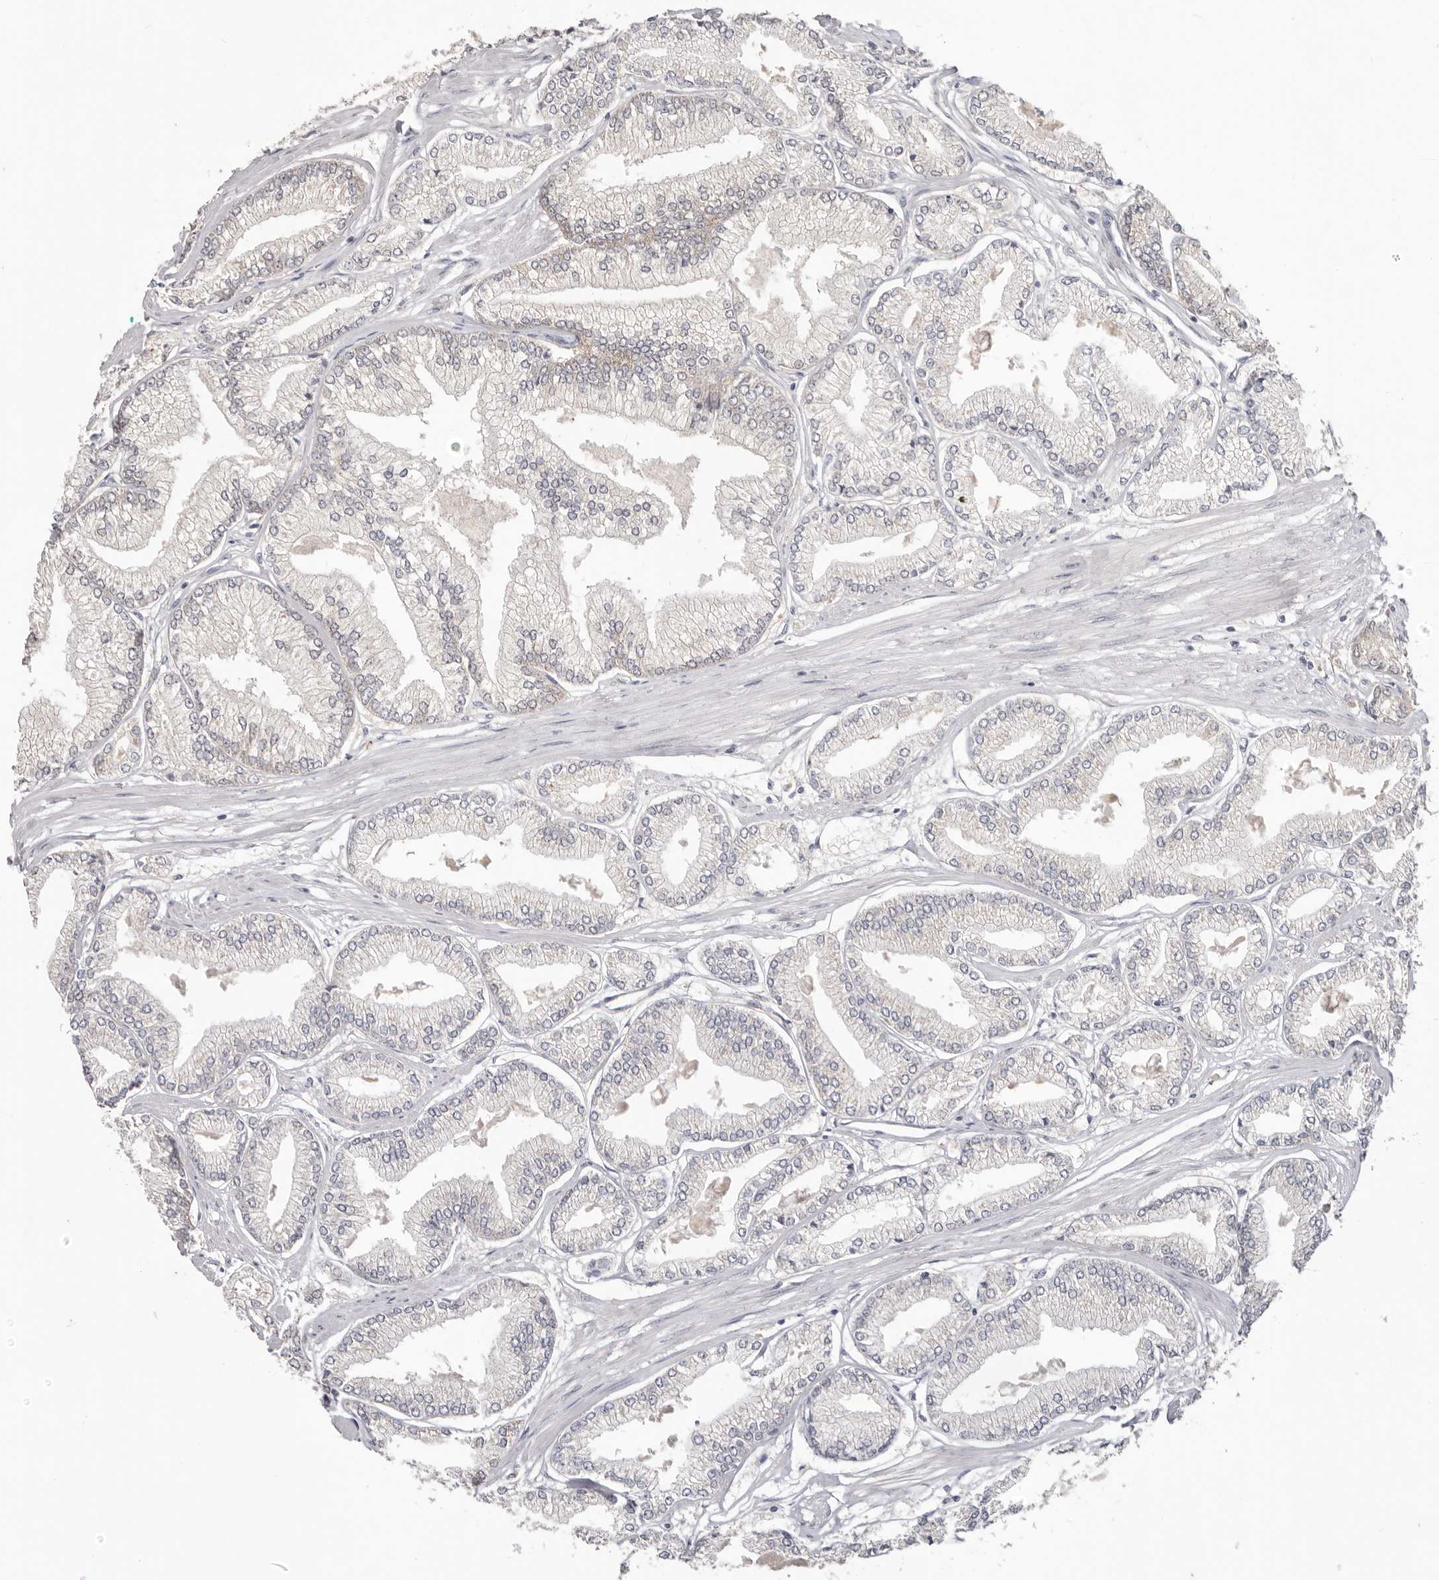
{"staining": {"intensity": "negative", "quantity": "none", "location": "none"}, "tissue": "prostate cancer", "cell_type": "Tumor cells", "image_type": "cancer", "snomed": [{"axis": "morphology", "description": "Adenocarcinoma, Low grade"}, {"axis": "topography", "description": "Prostate"}], "caption": "Photomicrograph shows no significant protein positivity in tumor cells of prostate cancer (low-grade adenocarcinoma). (DAB immunohistochemistry visualized using brightfield microscopy, high magnification).", "gene": "WDR77", "patient": {"sex": "male", "age": 52}}